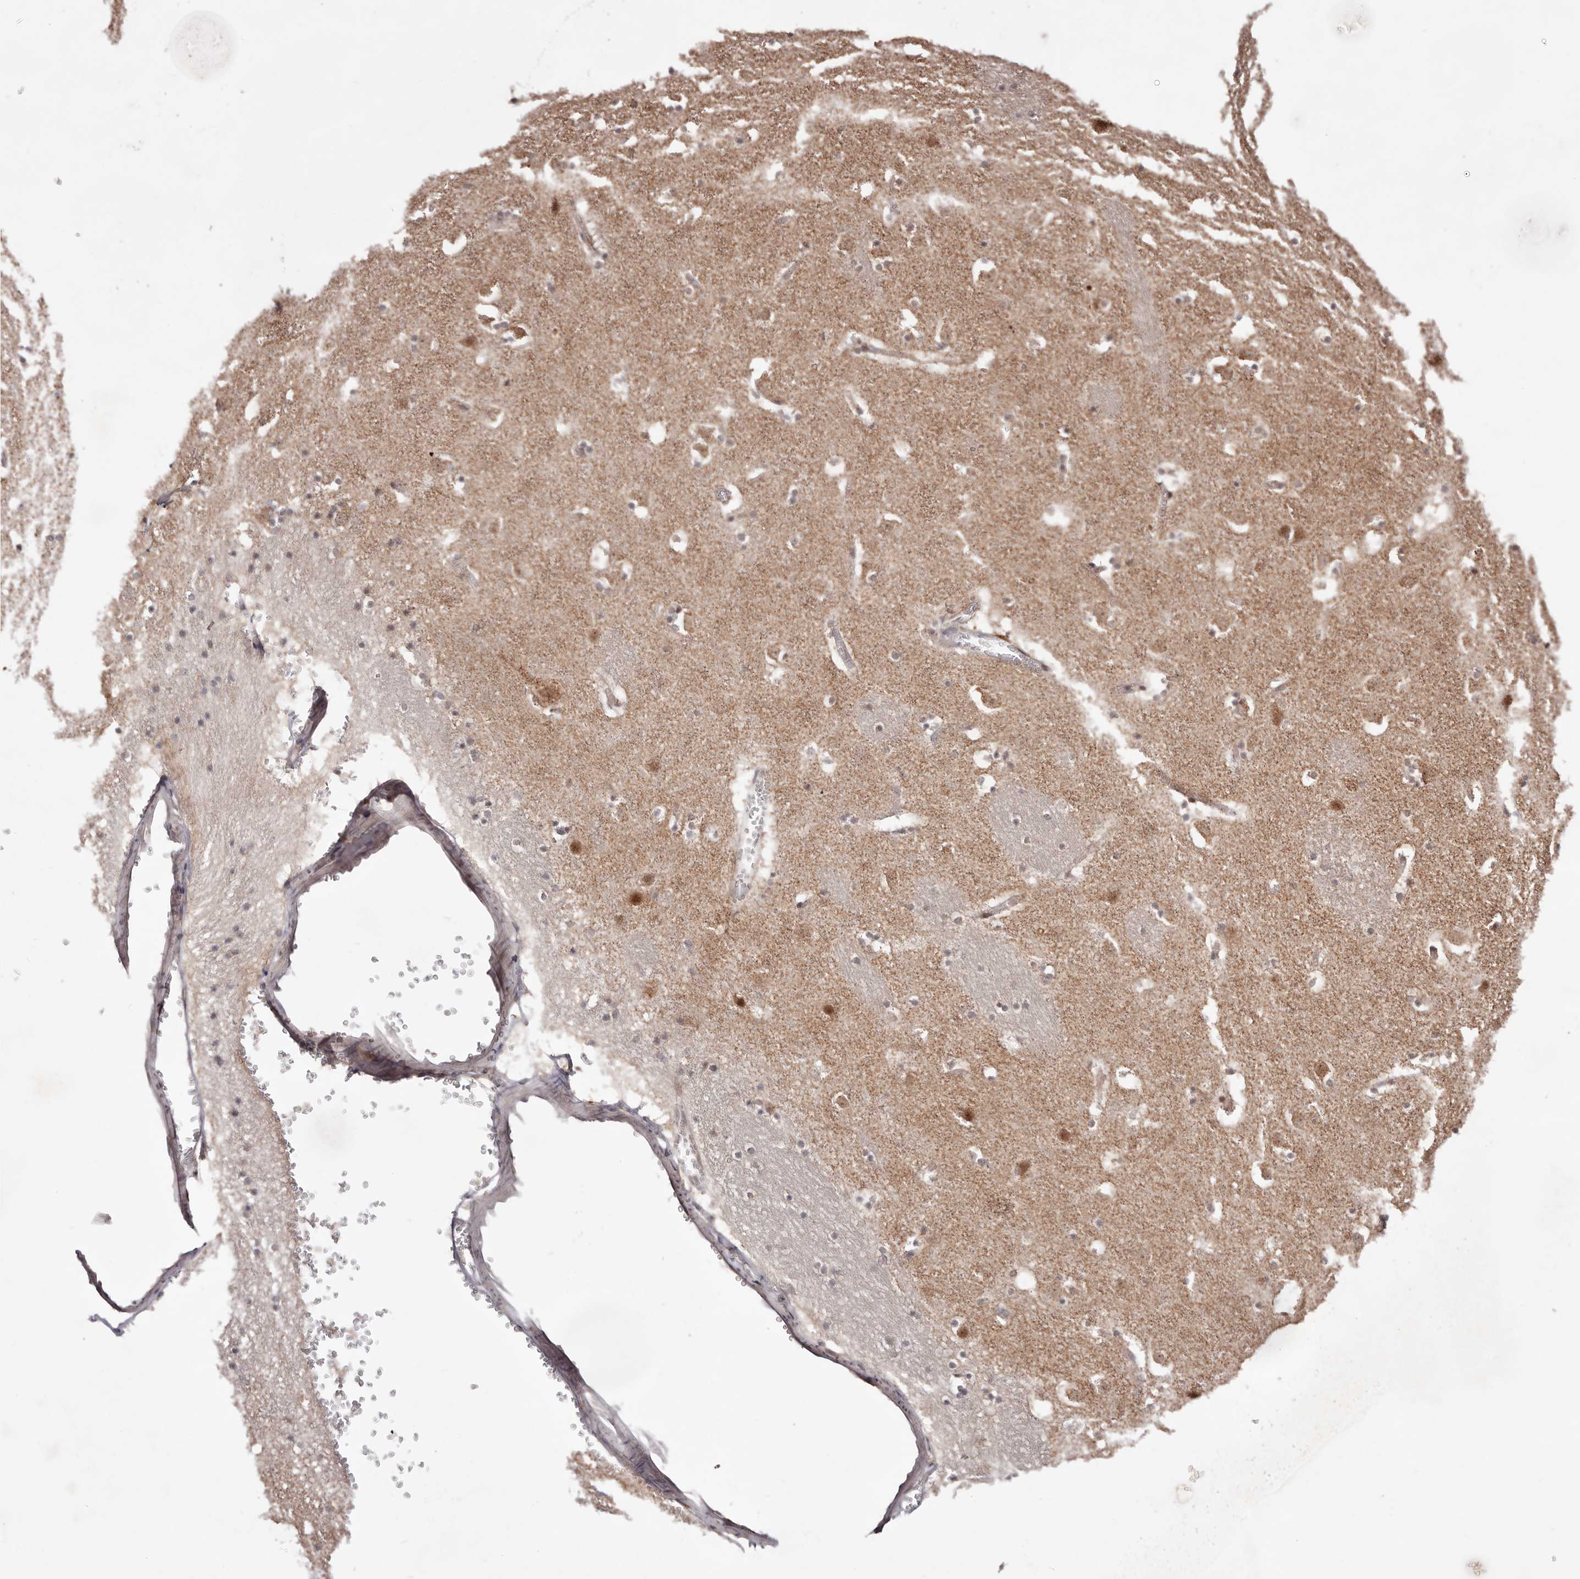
{"staining": {"intensity": "weak", "quantity": "<25%", "location": "cytoplasmic/membranous"}, "tissue": "caudate", "cell_type": "Glial cells", "image_type": "normal", "snomed": [{"axis": "morphology", "description": "Normal tissue, NOS"}, {"axis": "topography", "description": "Lateral ventricle wall"}], "caption": "This is an immunohistochemistry (IHC) micrograph of normal human caudate. There is no expression in glial cells.", "gene": "EGR3", "patient": {"sex": "male", "age": 45}}